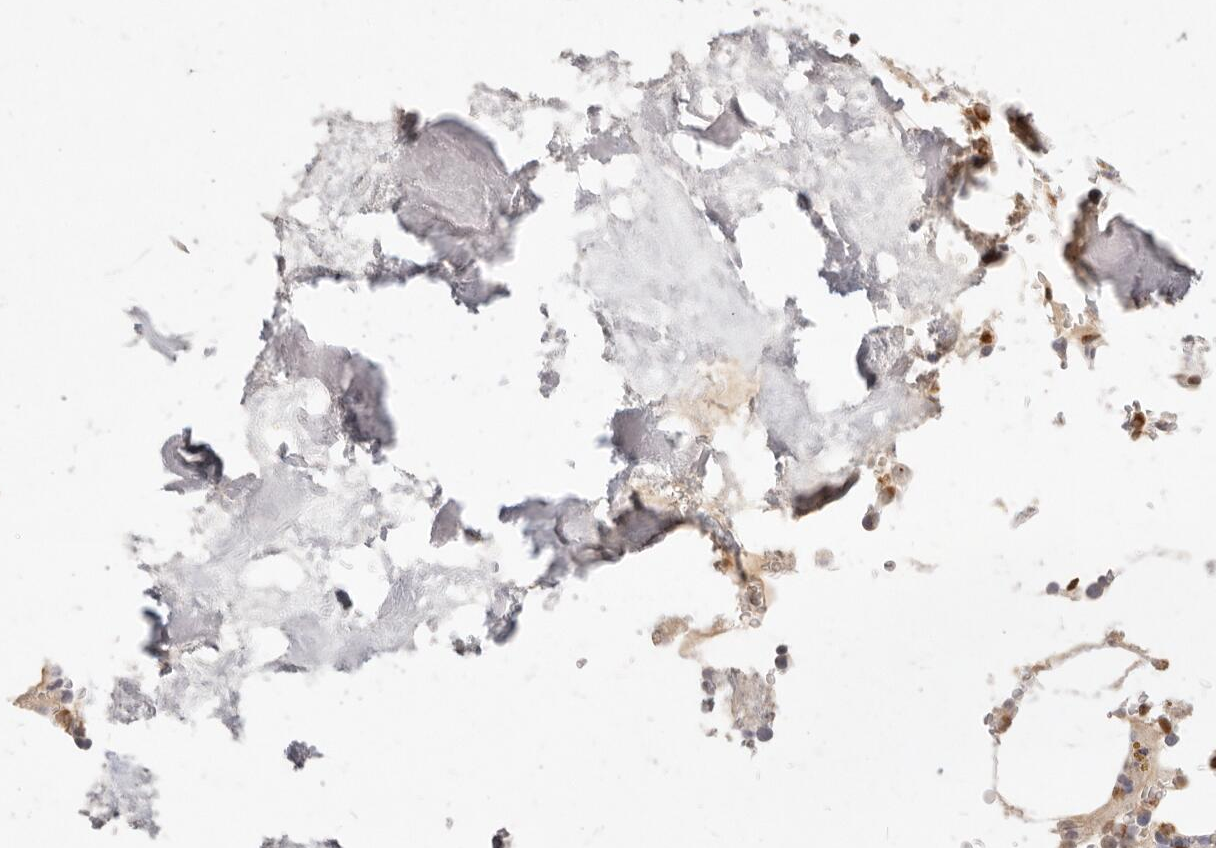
{"staining": {"intensity": "moderate", "quantity": "<25%", "location": "cytoplasmic/membranous,nuclear"}, "tissue": "bone marrow", "cell_type": "Hematopoietic cells", "image_type": "normal", "snomed": [{"axis": "morphology", "description": "Normal tissue, NOS"}, {"axis": "topography", "description": "Bone marrow"}], "caption": "Hematopoietic cells demonstrate low levels of moderate cytoplasmic/membranous,nuclear positivity in about <25% of cells in unremarkable human bone marrow.", "gene": "ASCL3", "patient": {"sex": "male", "age": 70}}